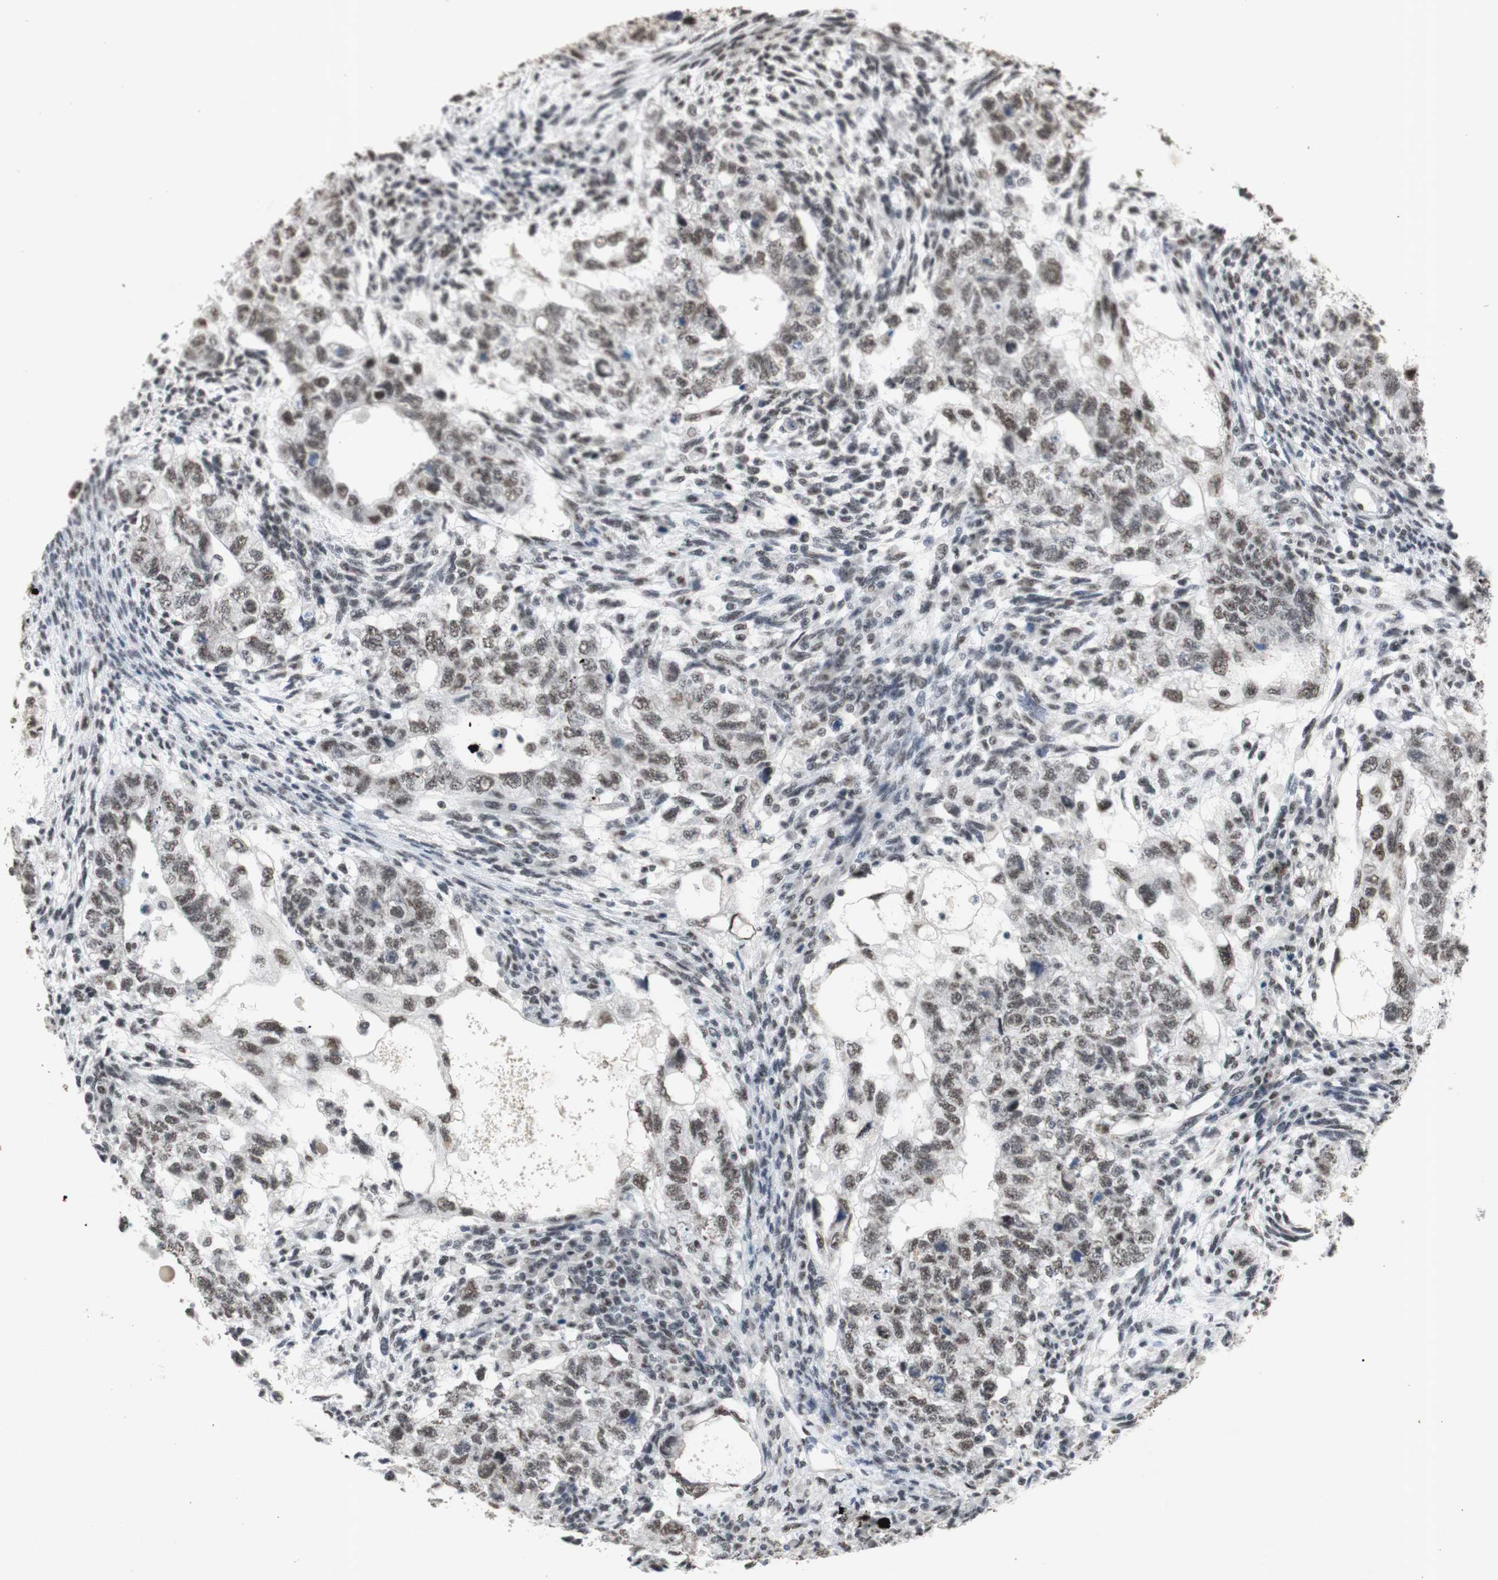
{"staining": {"intensity": "moderate", "quantity": ">75%", "location": "nuclear"}, "tissue": "testis cancer", "cell_type": "Tumor cells", "image_type": "cancer", "snomed": [{"axis": "morphology", "description": "Normal tissue, NOS"}, {"axis": "morphology", "description": "Carcinoma, Embryonal, NOS"}, {"axis": "topography", "description": "Testis"}], "caption": "DAB immunohistochemical staining of testis cancer exhibits moderate nuclear protein positivity in approximately >75% of tumor cells. (DAB IHC, brown staining for protein, blue staining for nuclei).", "gene": "SNRPB", "patient": {"sex": "male", "age": 36}}